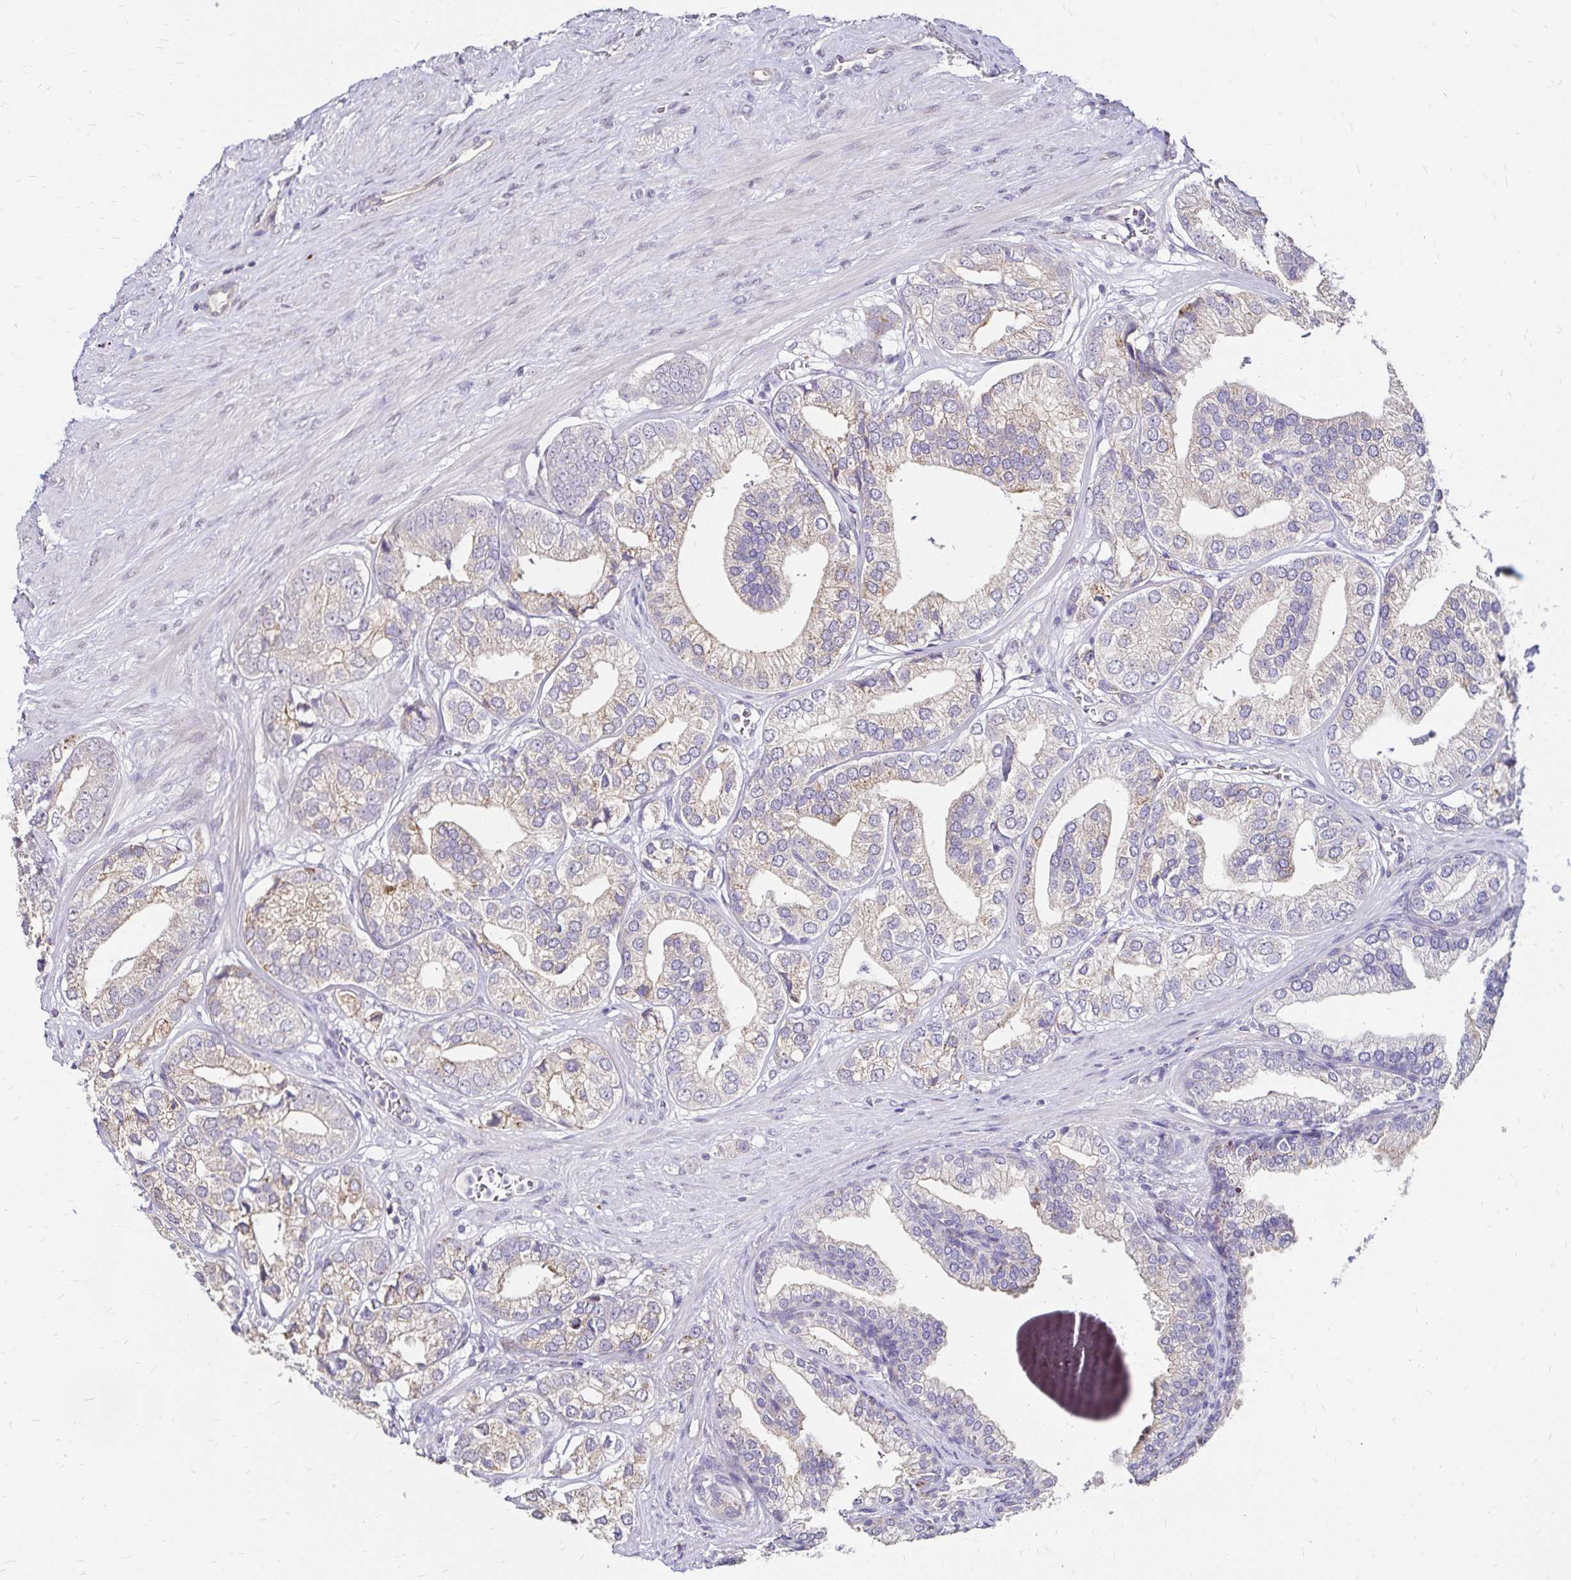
{"staining": {"intensity": "weak", "quantity": "<25%", "location": "cytoplasmic/membranous"}, "tissue": "prostate cancer", "cell_type": "Tumor cells", "image_type": "cancer", "snomed": [{"axis": "morphology", "description": "Adenocarcinoma, High grade"}, {"axis": "topography", "description": "Prostate"}], "caption": "Adenocarcinoma (high-grade) (prostate) was stained to show a protein in brown. There is no significant expression in tumor cells. (DAB (3,3'-diaminobenzidine) IHC visualized using brightfield microscopy, high magnification).", "gene": "PRIMA1", "patient": {"sex": "male", "age": 58}}